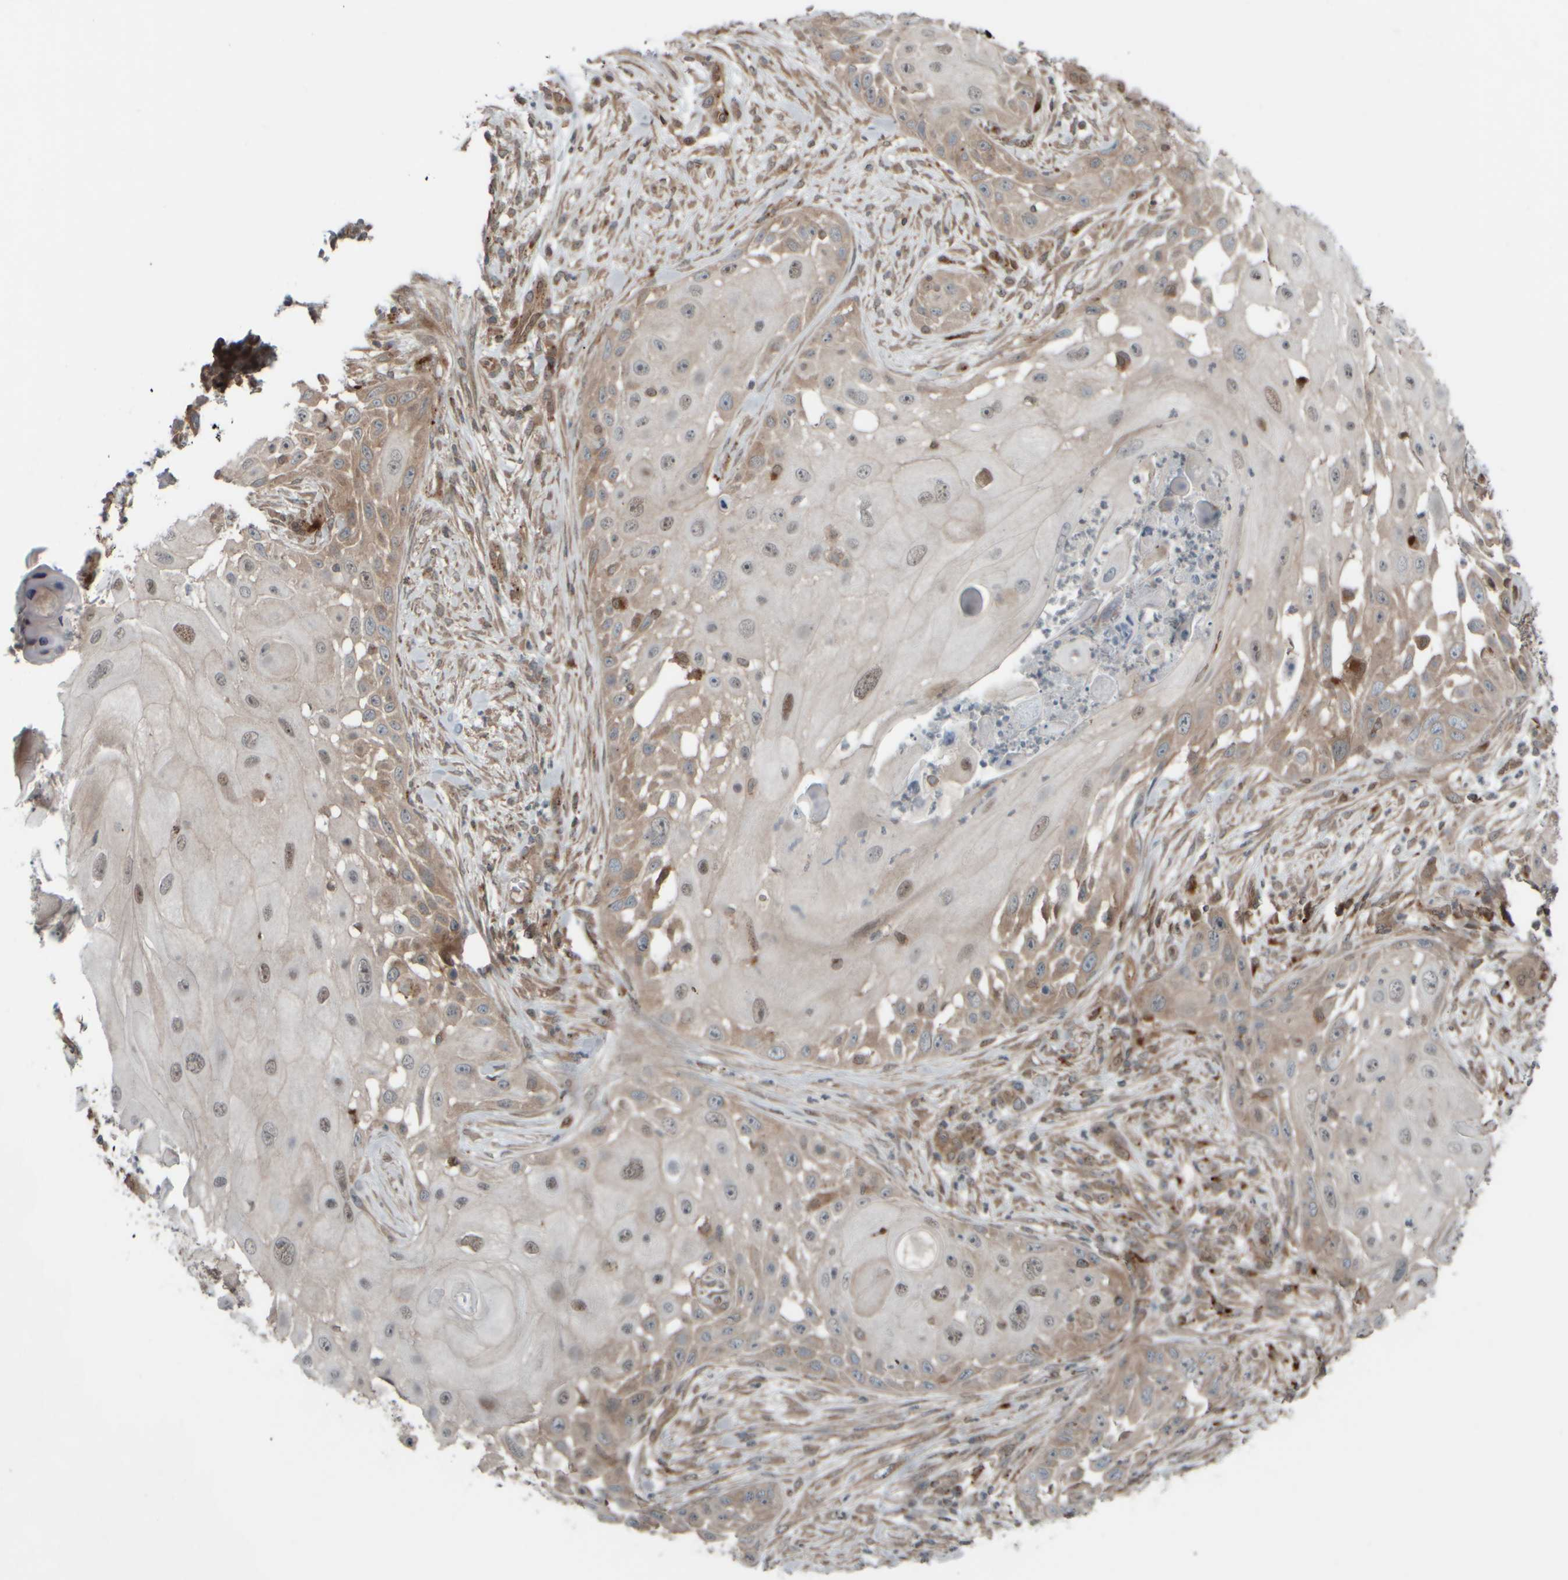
{"staining": {"intensity": "weak", "quantity": "25%-75%", "location": "cytoplasmic/membranous"}, "tissue": "skin cancer", "cell_type": "Tumor cells", "image_type": "cancer", "snomed": [{"axis": "morphology", "description": "Squamous cell carcinoma, NOS"}, {"axis": "topography", "description": "Skin"}], "caption": "A micrograph of skin cancer stained for a protein demonstrates weak cytoplasmic/membranous brown staining in tumor cells. The protein is stained brown, and the nuclei are stained in blue (DAB IHC with brightfield microscopy, high magnification).", "gene": "GIGYF1", "patient": {"sex": "female", "age": 44}}